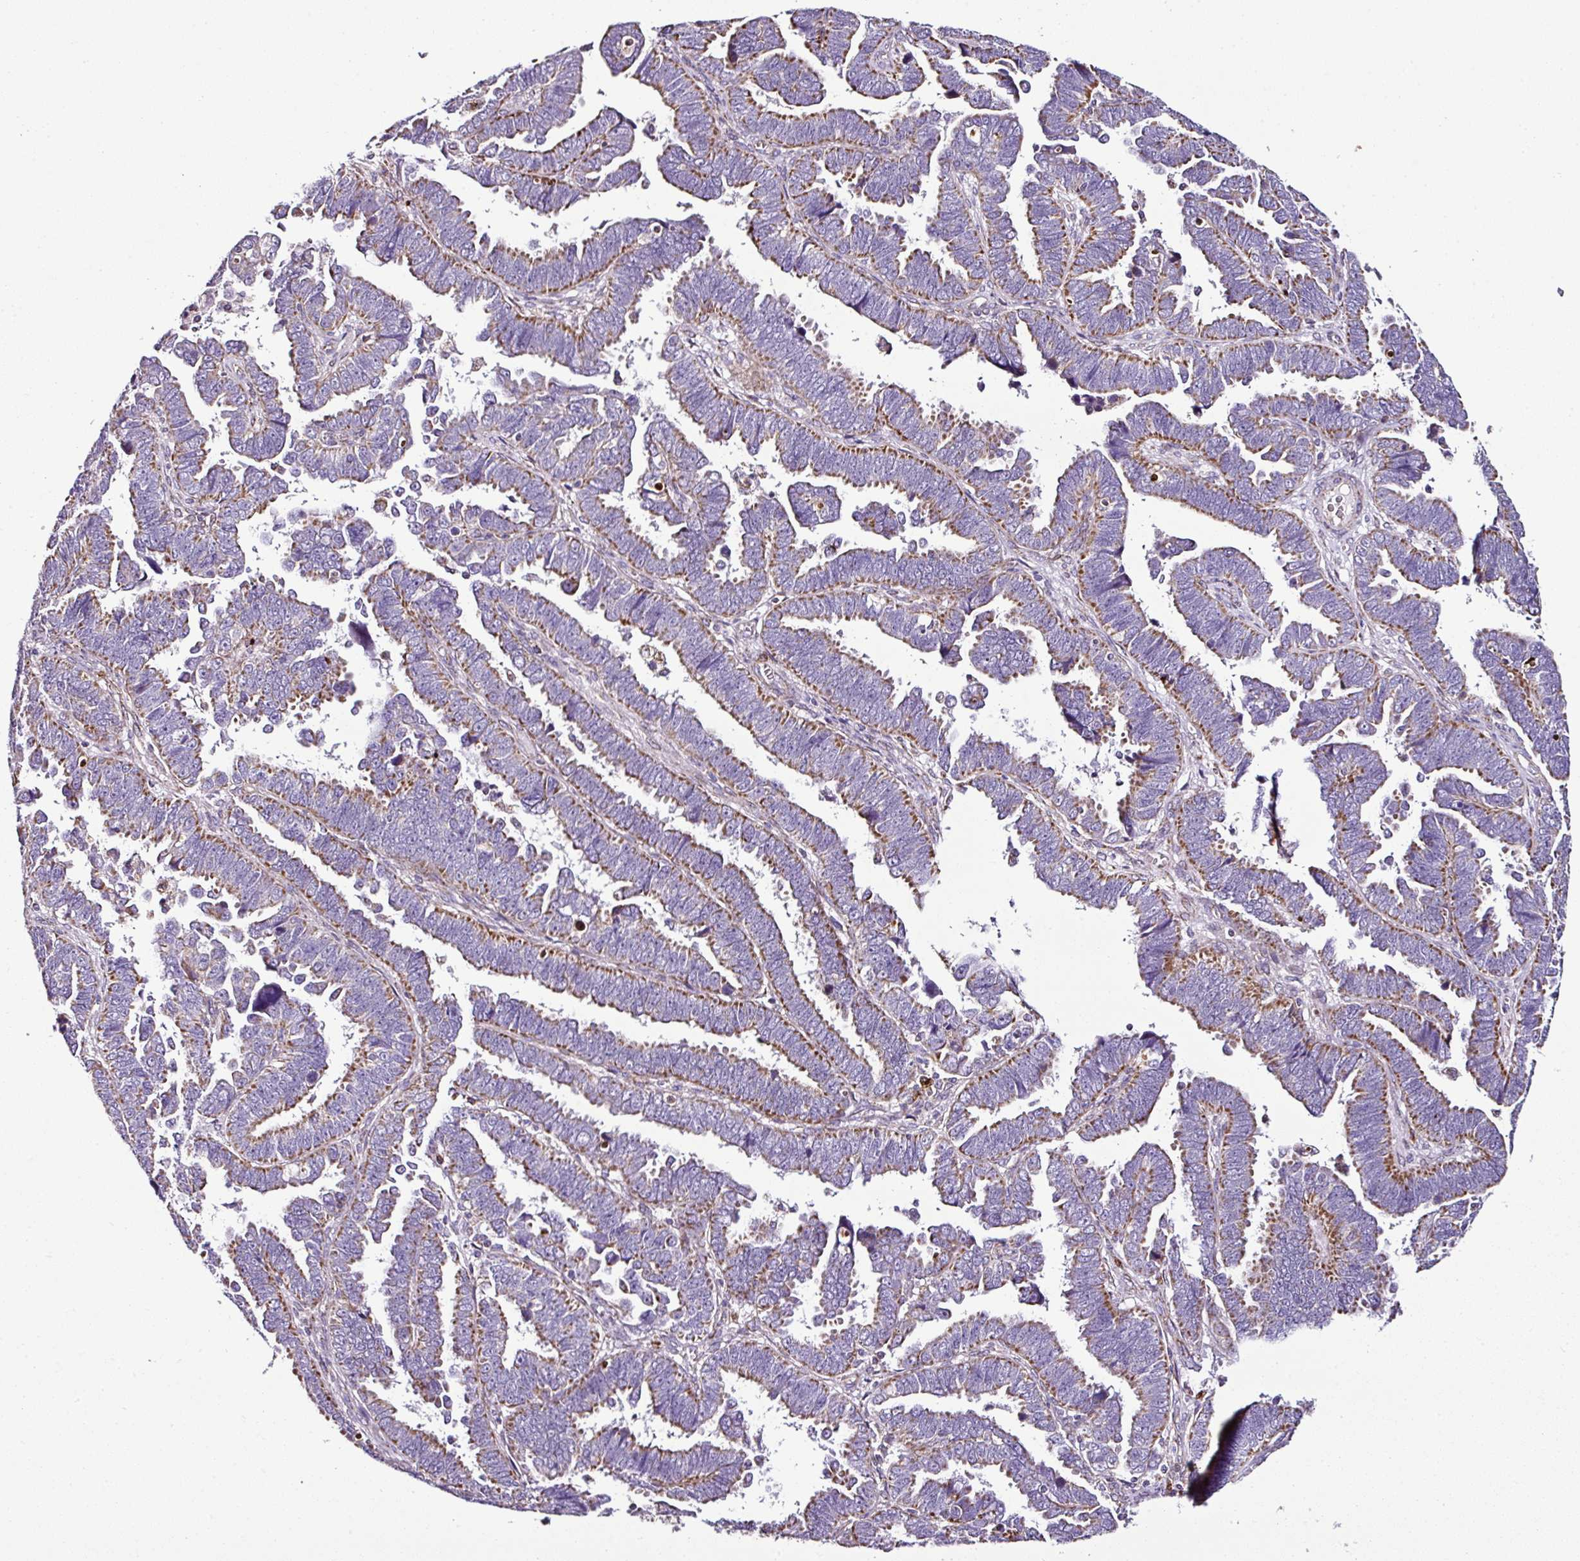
{"staining": {"intensity": "moderate", "quantity": "25%-75%", "location": "cytoplasmic/membranous"}, "tissue": "endometrial cancer", "cell_type": "Tumor cells", "image_type": "cancer", "snomed": [{"axis": "morphology", "description": "Adenocarcinoma, NOS"}, {"axis": "topography", "description": "Endometrium"}], "caption": "Tumor cells show moderate cytoplasmic/membranous positivity in approximately 25%-75% of cells in endometrial cancer.", "gene": "DPAGT1", "patient": {"sex": "female", "age": 75}}